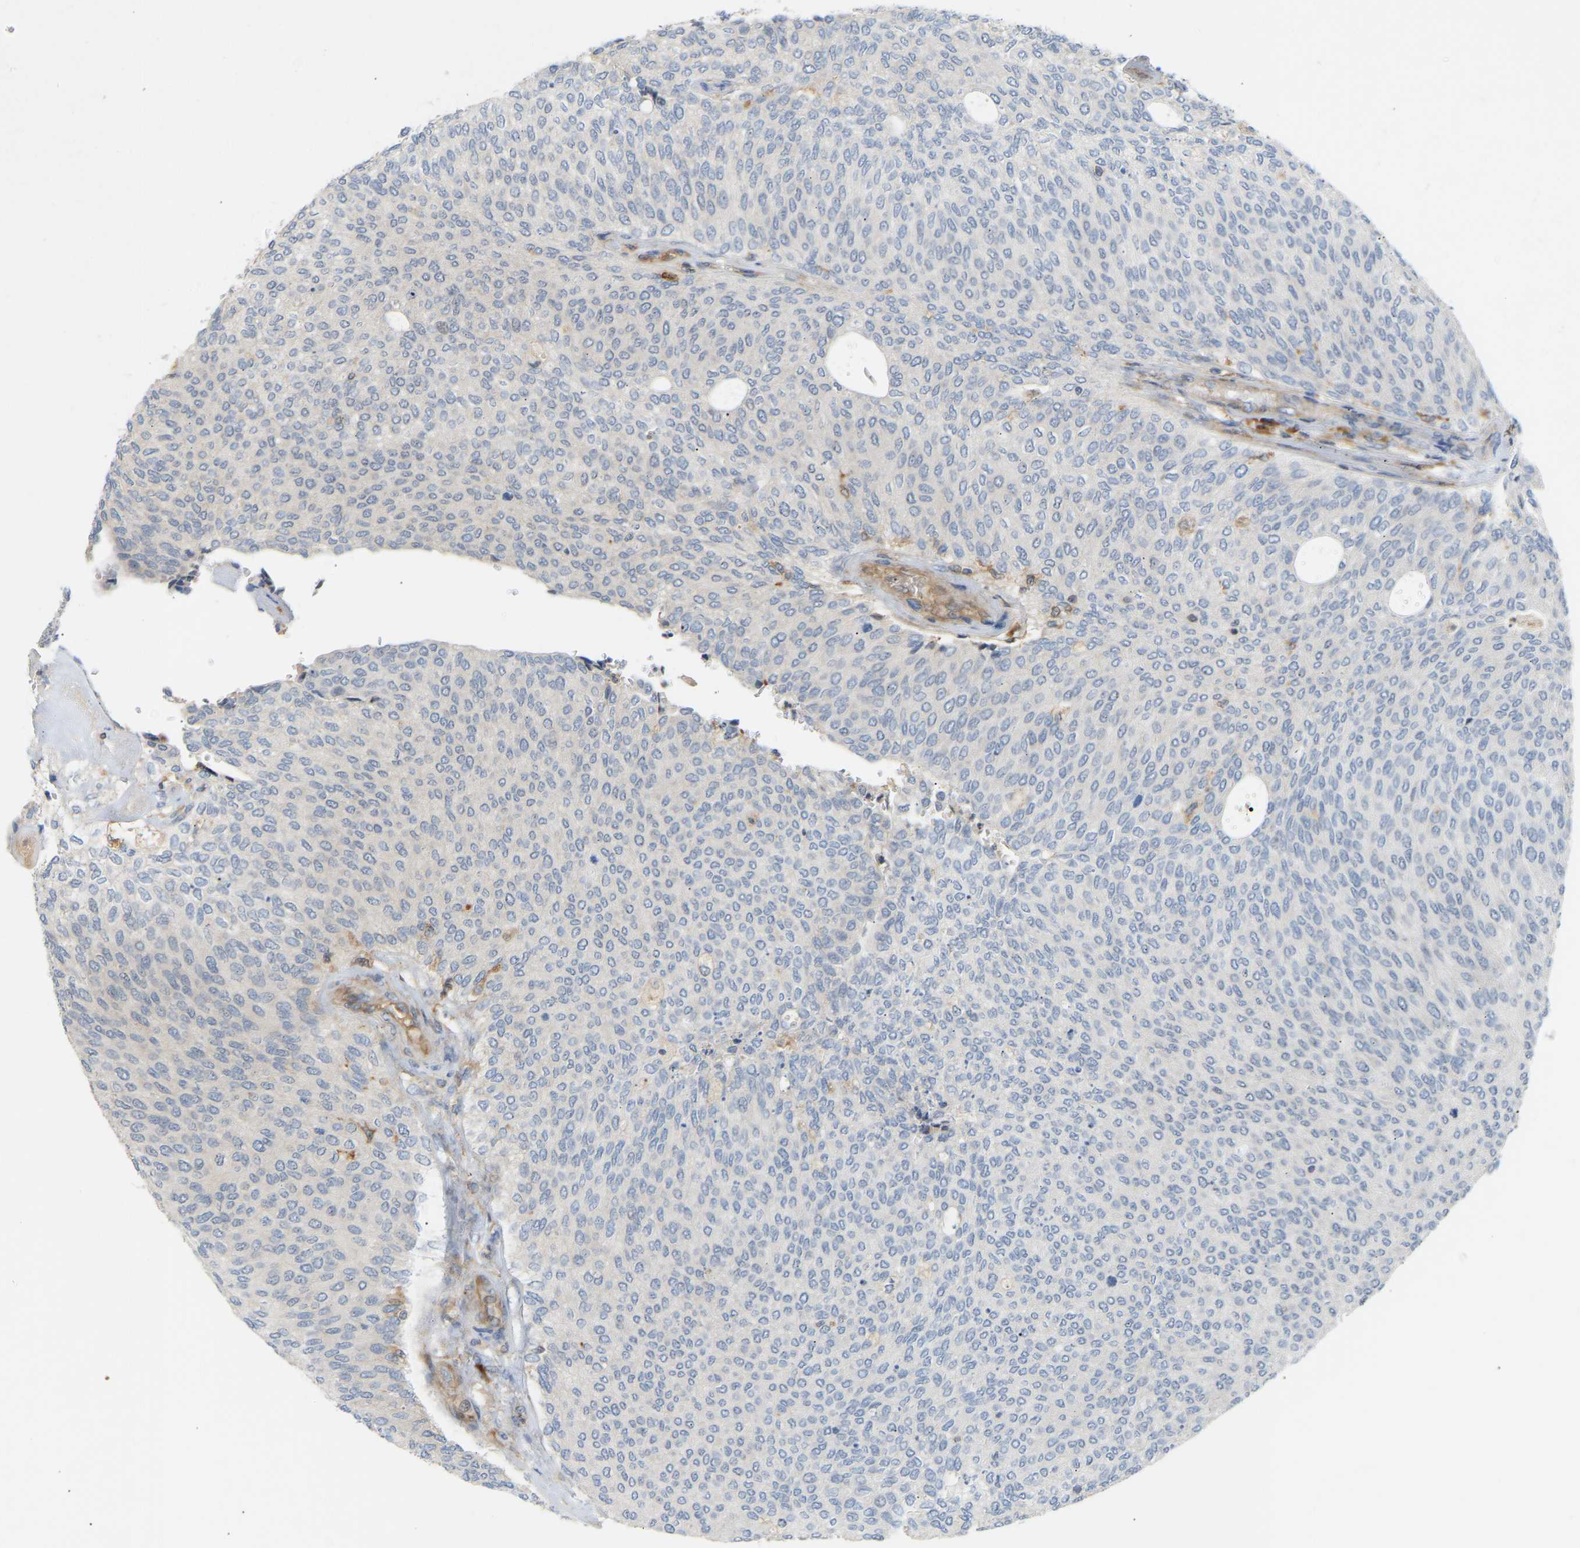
{"staining": {"intensity": "negative", "quantity": "none", "location": "none"}, "tissue": "urothelial cancer", "cell_type": "Tumor cells", "image_type": "cancer", "snomed": [{"axis": "morphology", "description": "Urothelial carcinoma, Low grade"}, {"axis": "topography", "description": "Urinary bladder"}], "caption": "Immunohistochemistry of urothelial cancer reveals no staining in tumor cells.", "gene": "PLCG2", "patient": {"sex": "female", "age": 79}}